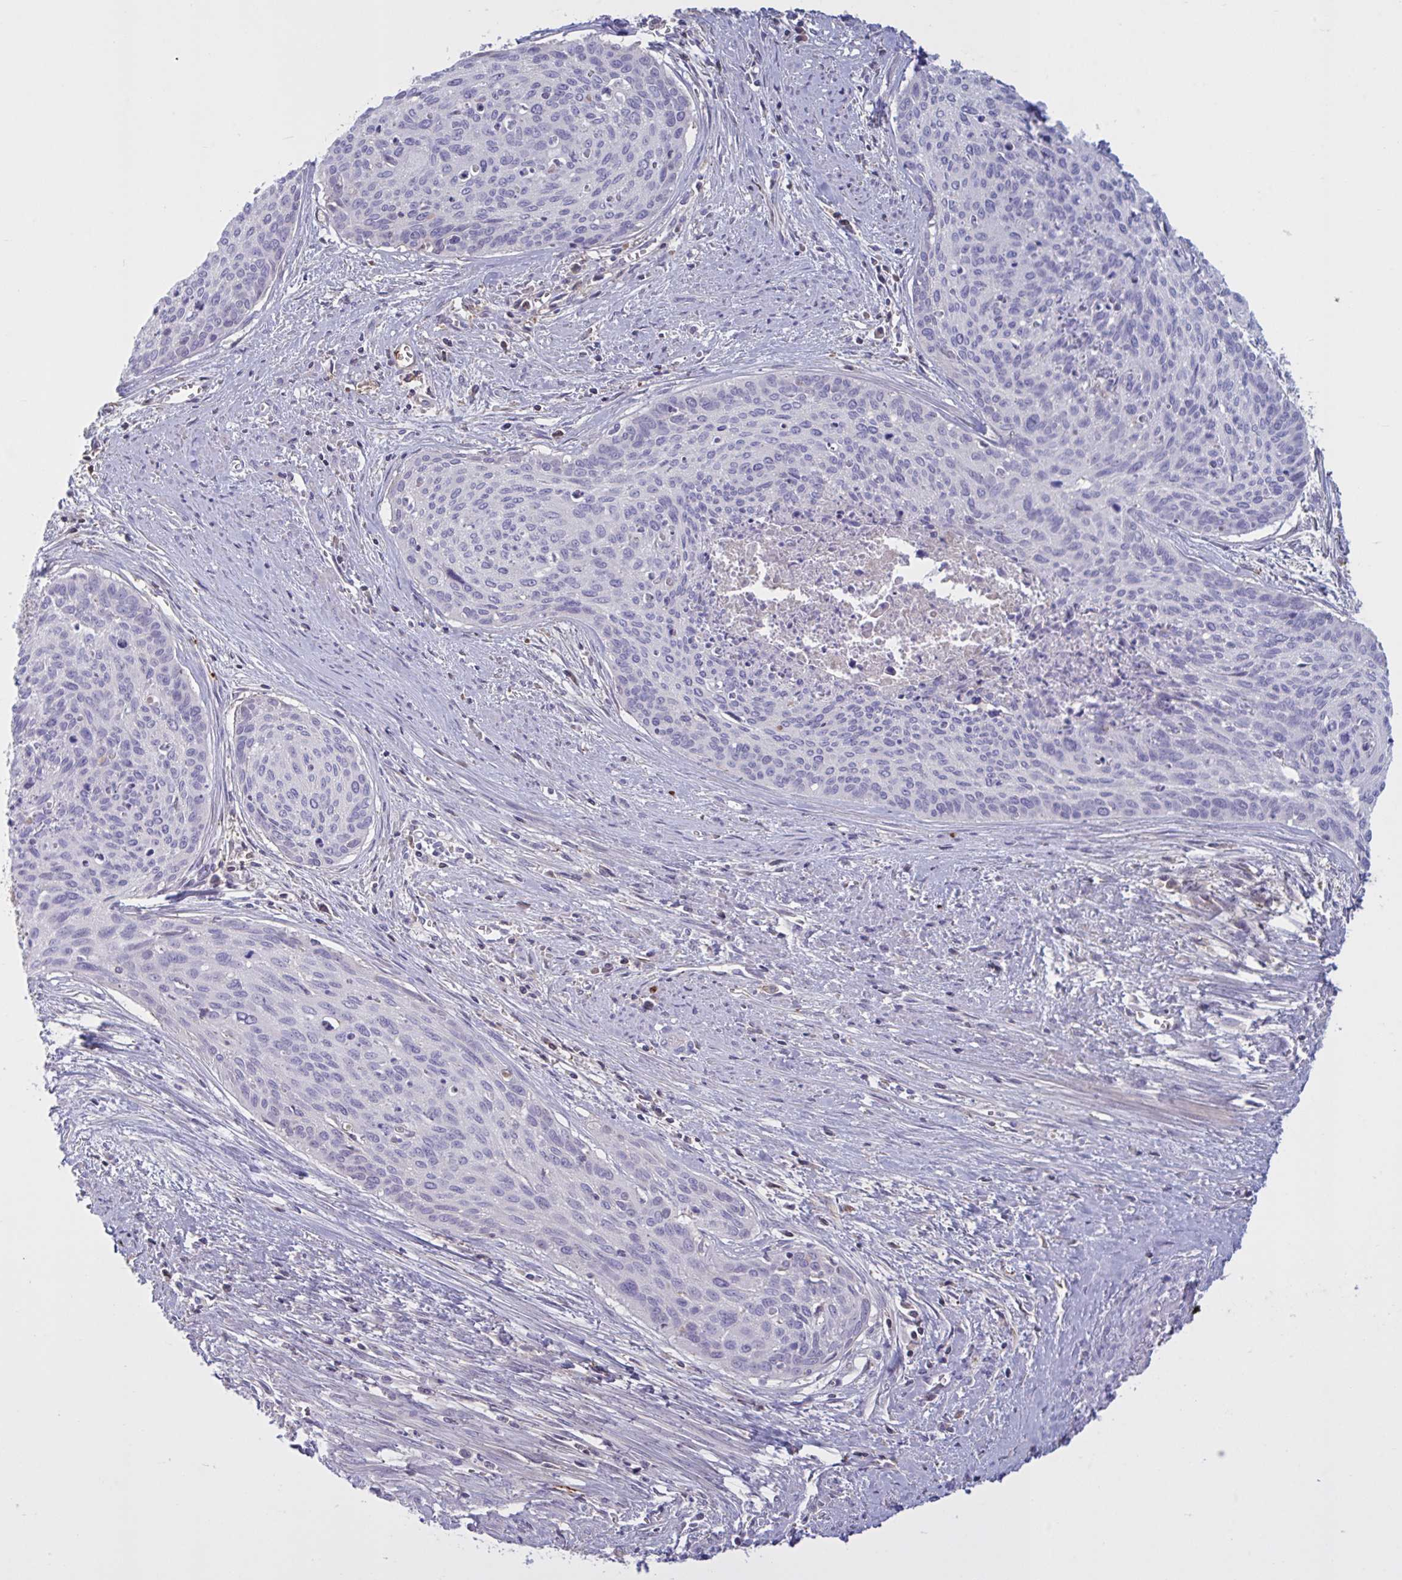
{"staining": {"intensity": "negative", "quantity": "none", "location": "none"}, "tissue": "cervical cancer", "cell_type": "Tumor cells", "image_type": "cancer", "snomed": [{"axis": "morphology", "description": "Squamous cell carcinoma, NOS"}, {"axis": "topography", "description": "Cervix"}], "caption": "DAB (3,3'-diaminobenzidine) immunohistochemical staining of human cervical cancer (squamous cell carcinoma) displays no significant staining in tumor cells.", "gene": "IL1R1", "patient": {"sex": "female", "age": 55}}